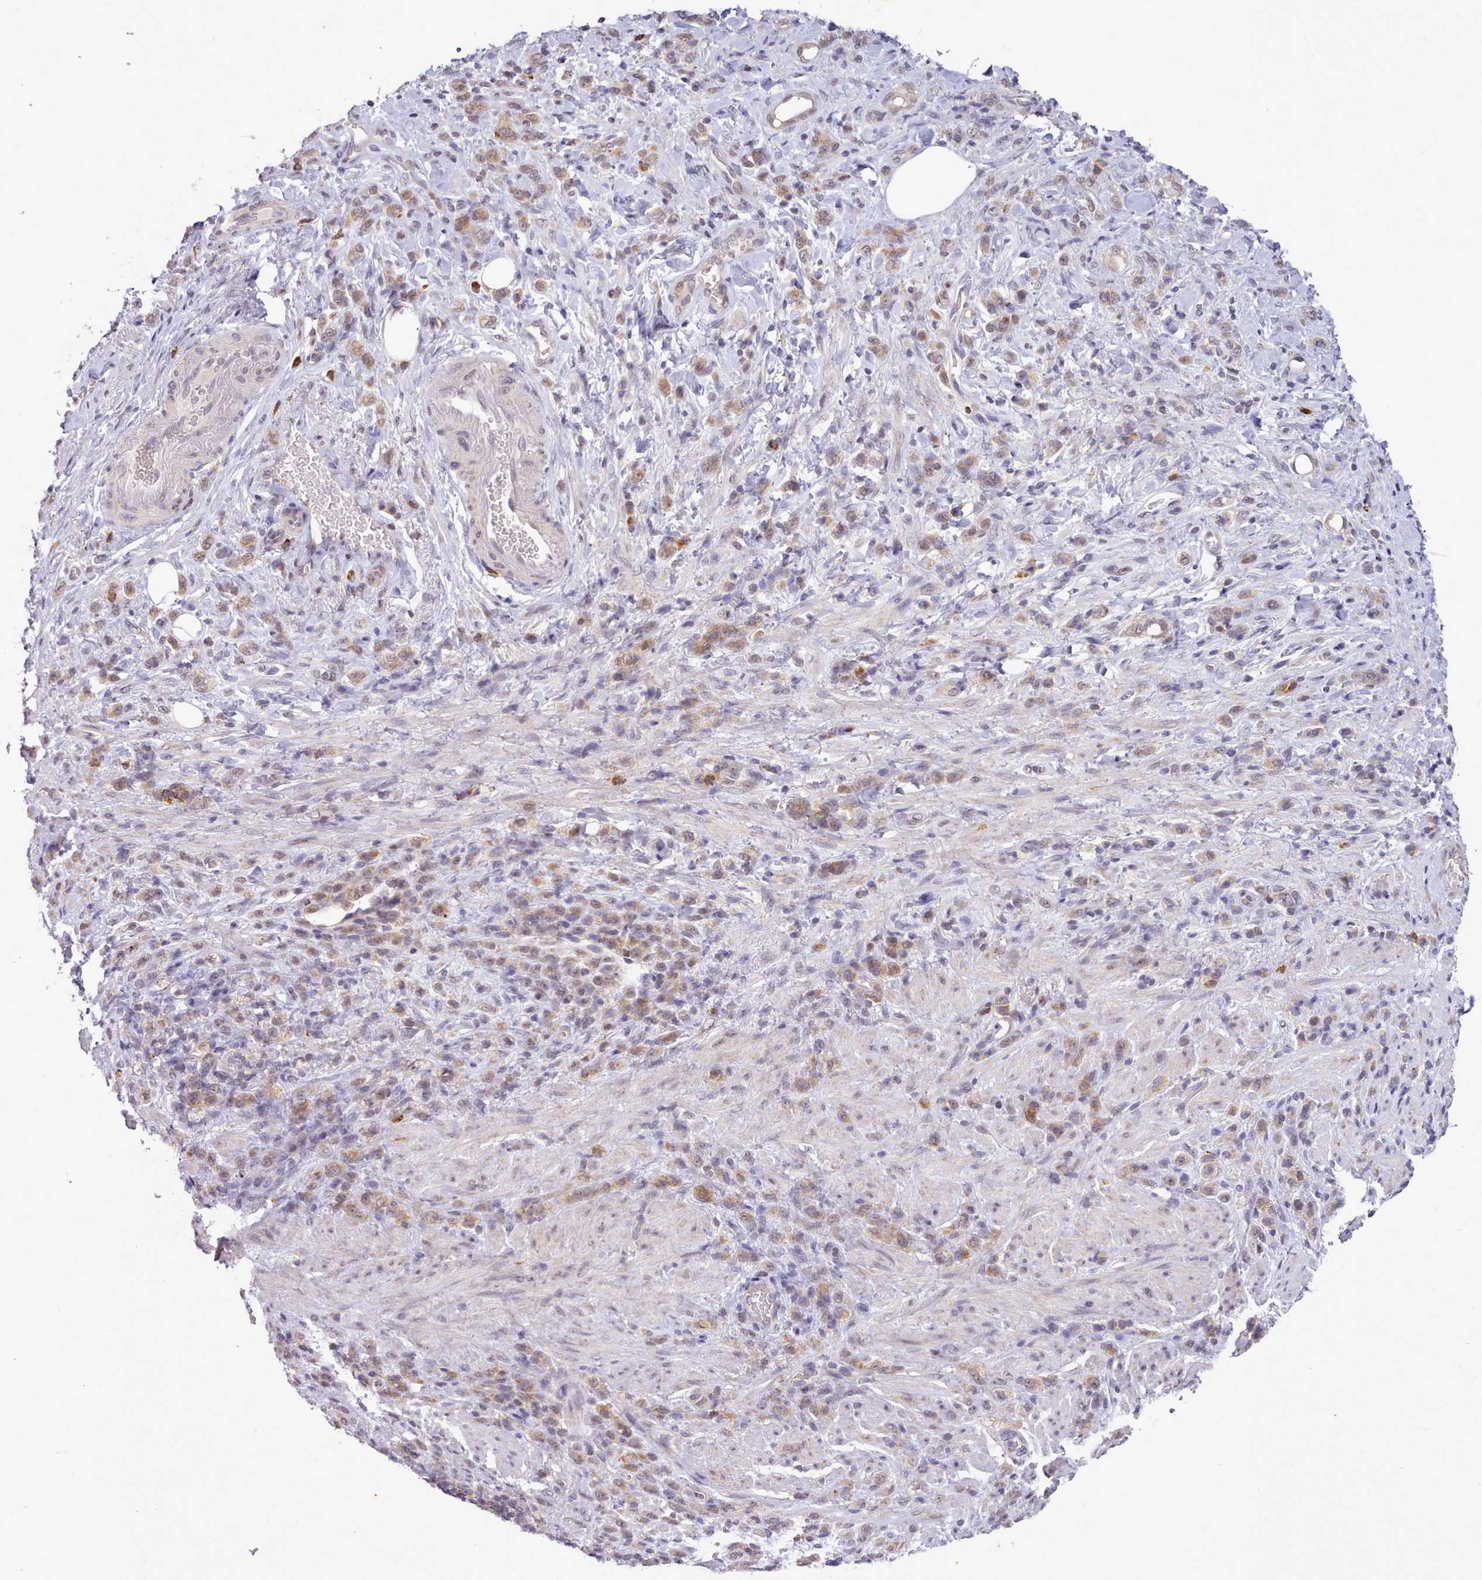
{"staining": {"intensity": "moderate", "quantity": ">75%", "location": "cytoplasmic/membranous"}, "tissue": "stomach cancer", "cell_type": "Tumor cells", "image_type": "cancer", "snomed": [{"axis": "morphology", "description": "Adenocarcinoma, NOS"}, {"axis": "topography", "description": "Stomach"}], "caption": "Tumor cells exhibit medium levels of moderate cytoplasmic/membranous expression in approximately >75% of cells in human adenocarcinoma (stomach). (brown staining indicates protein expression, while blue staining denotes nuclei).", "gene": "ARL17A", "patient": {"sex": "male", "age": 77}}